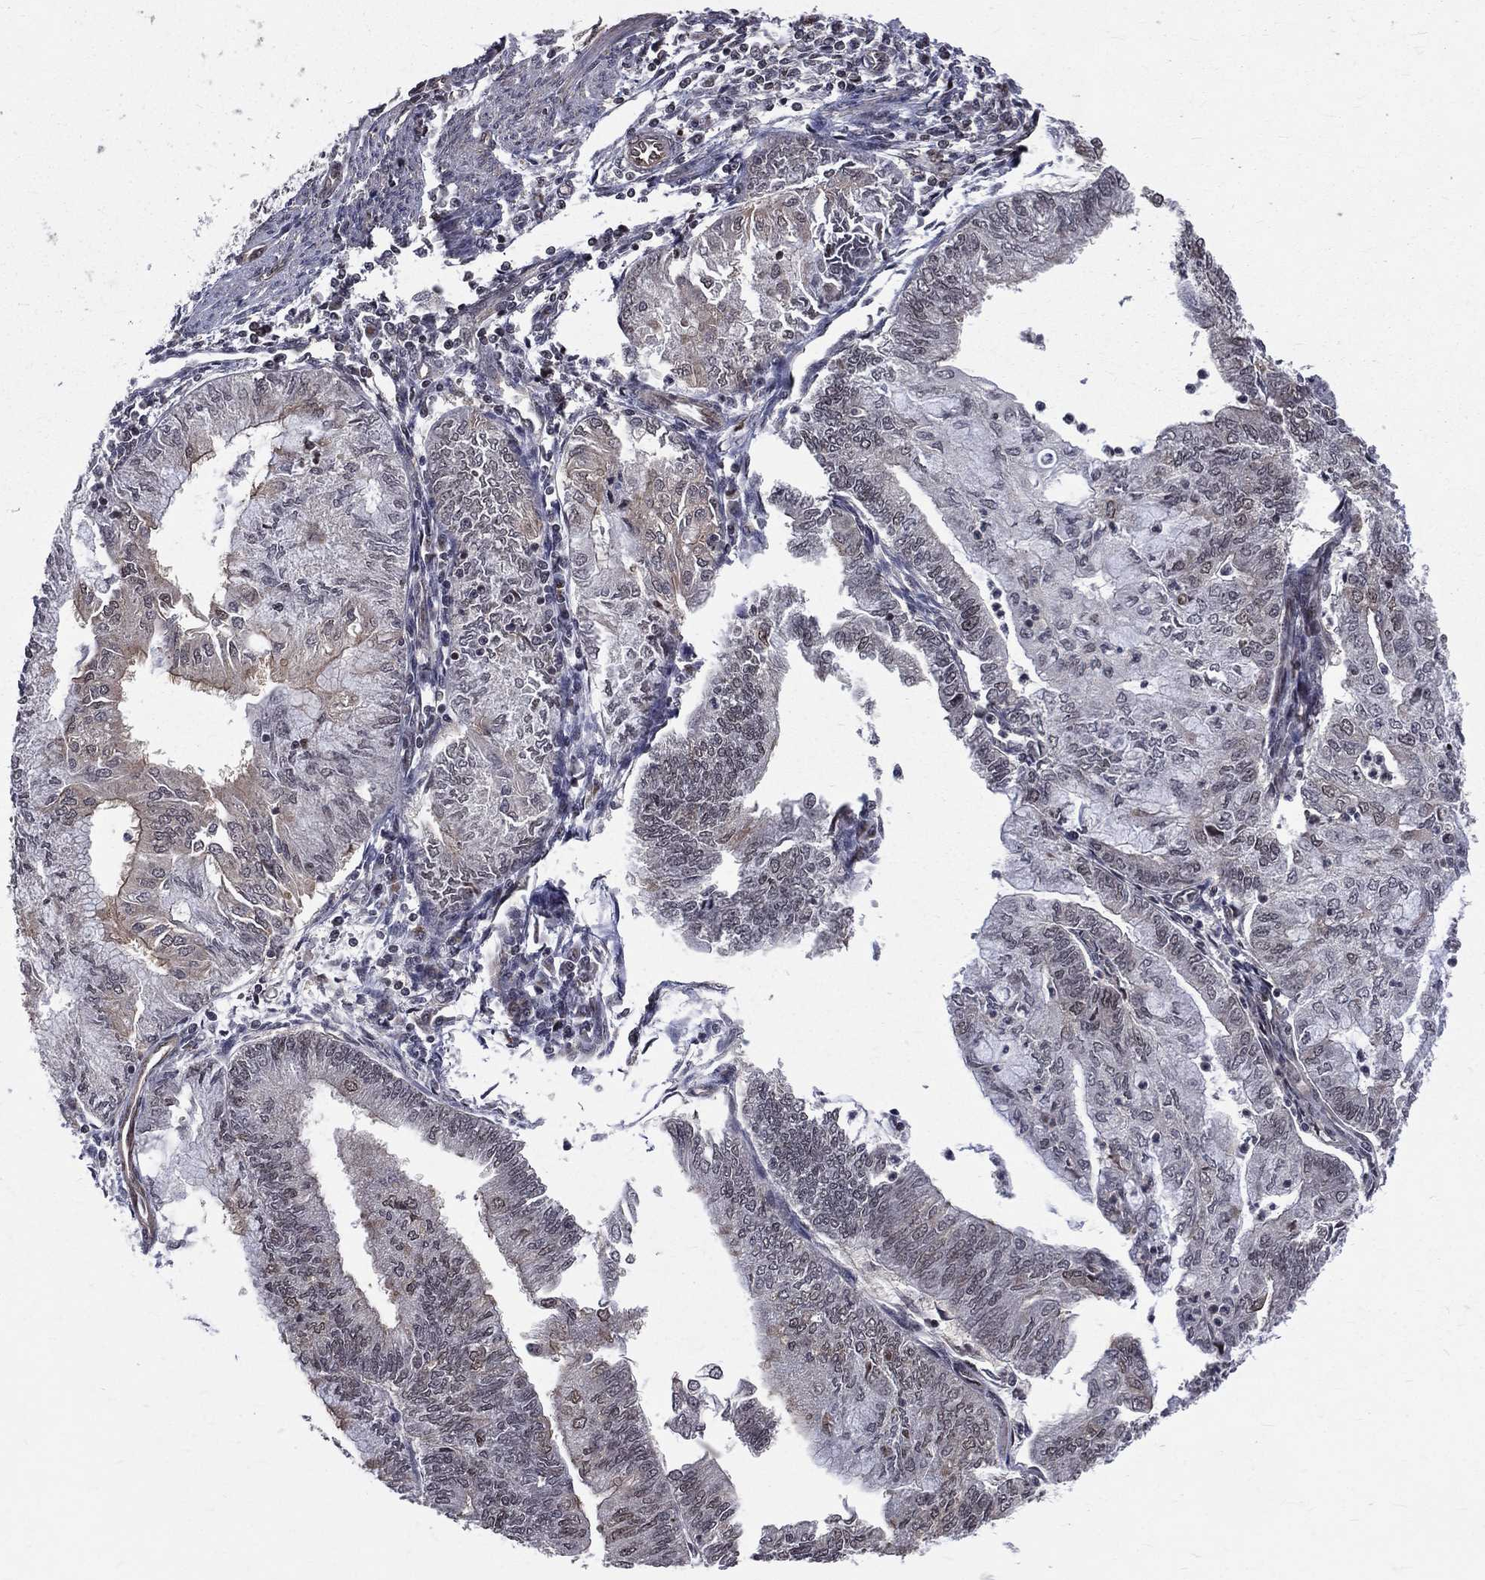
{"staining": {"intensity": "weak", "quantity": "<25%", "location": "nuclear"}, "tissue": "endometrial cancer", "cell_type": "Tumor cells", "image_type": "cancer", "snomed": [{"axis": "morphology", "description": "Adenocarcinoma, NOS"}, {"axis": "topography", "description": "Endometrium"}], "caption": "DAB immunohistochemical staining of adenocarcinoma (endometrial) shows no significant positivity in tumor cells. (DAB immunohistochemistry with hematoxylin counter stain).", "gene": "SMC3", "patient": {"sex": "female", "age": 59}}